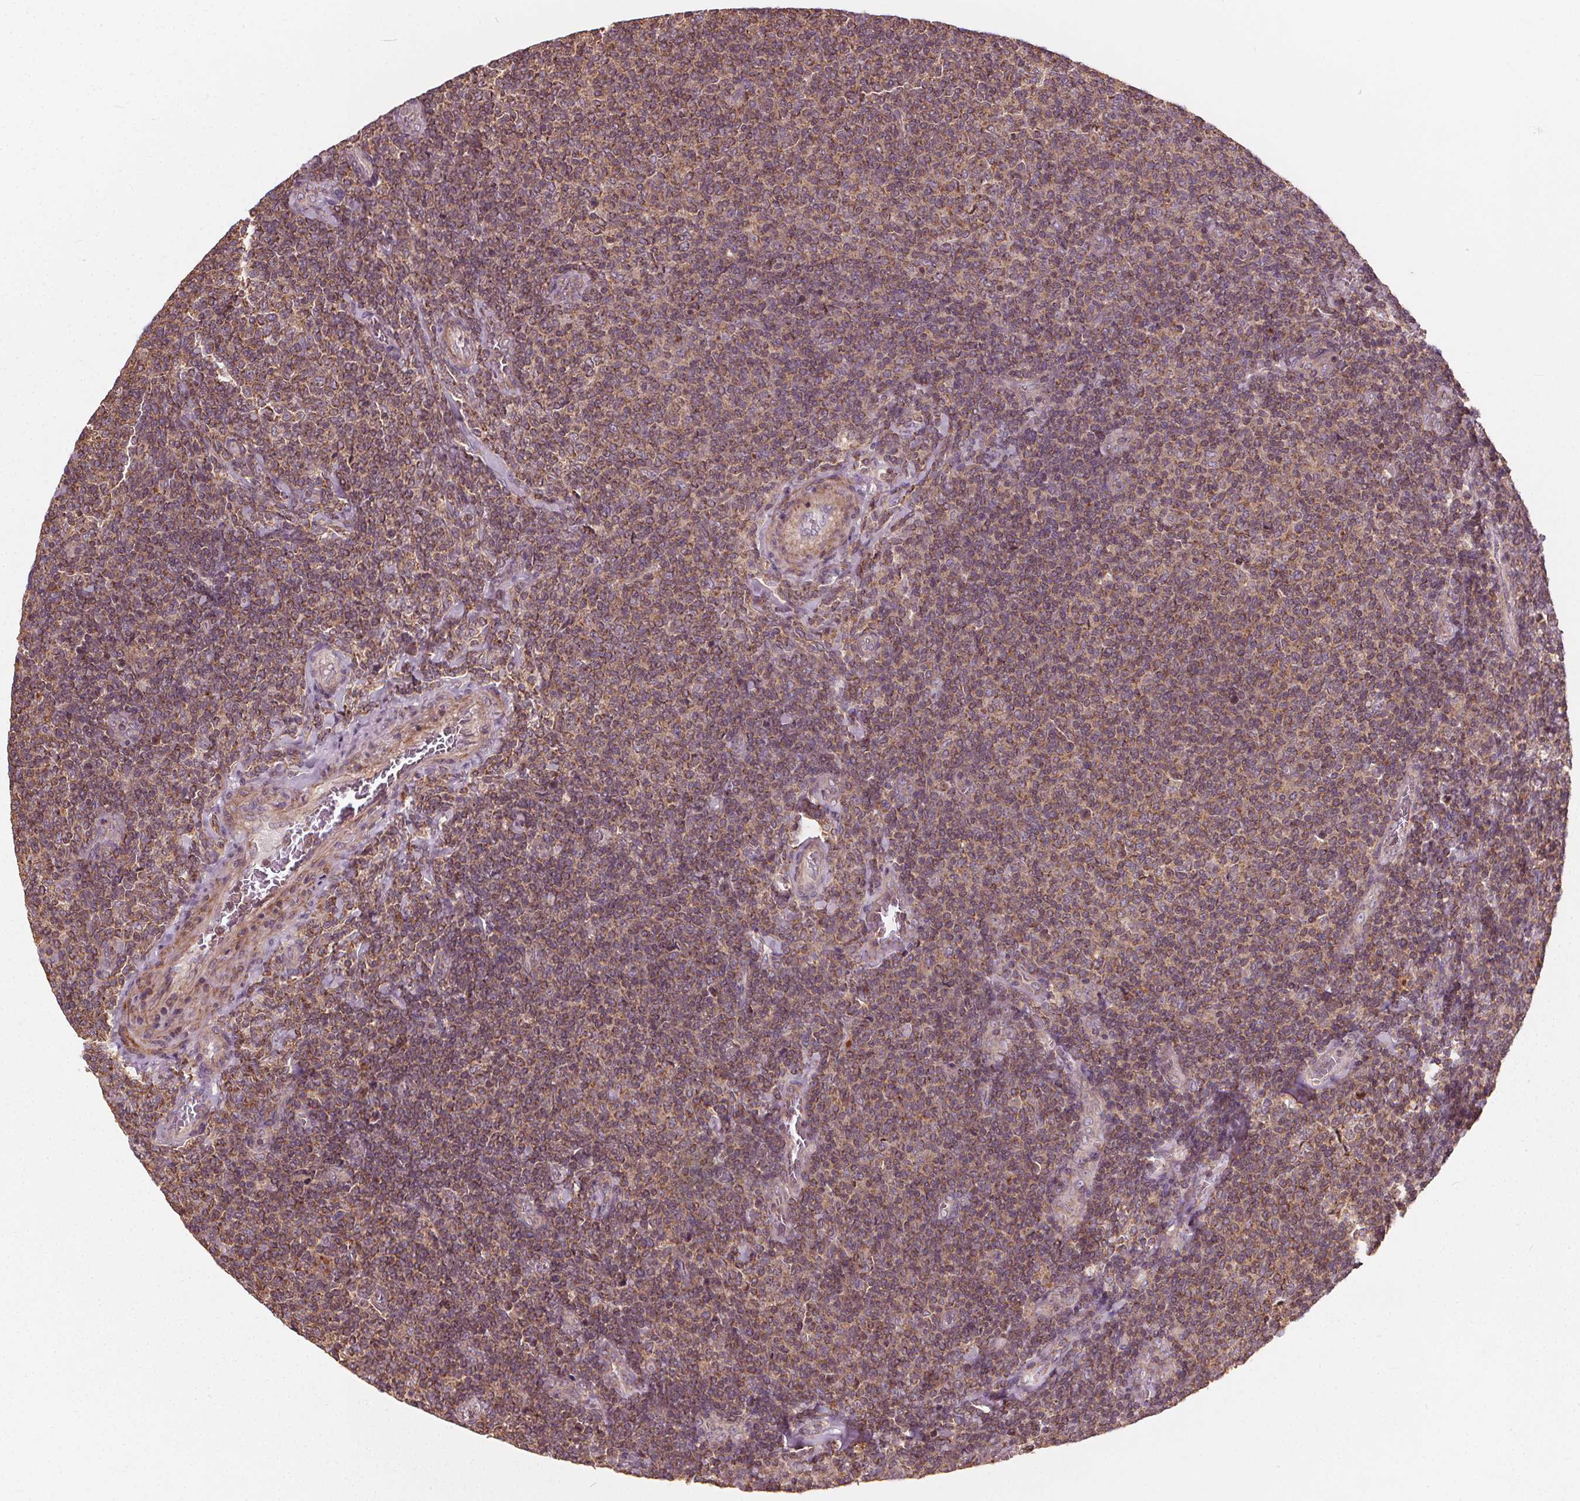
{"staining": {"intensity": "moderate", "quantity": ">75%", "location": "cytoplasmic/membranous"}, "tissue": "lymphoma", "cell_type": "Tumor cells", "image_type": "cancer", "snomed": [{"axis": "morphology", "description": "Malignant lymphoma, non-Hodgkin's type, Low grade"}, {"axis": "topography", "description": "Lymph node"}], "caption": "Lymphoma stained for a protein (brown) demonstrates moderate cytoplasmic/membranous positive positivity in approximately >75% of tumor cells.", "gene": "ORAI2", "patient": {"sex": "male", "age": 52}}